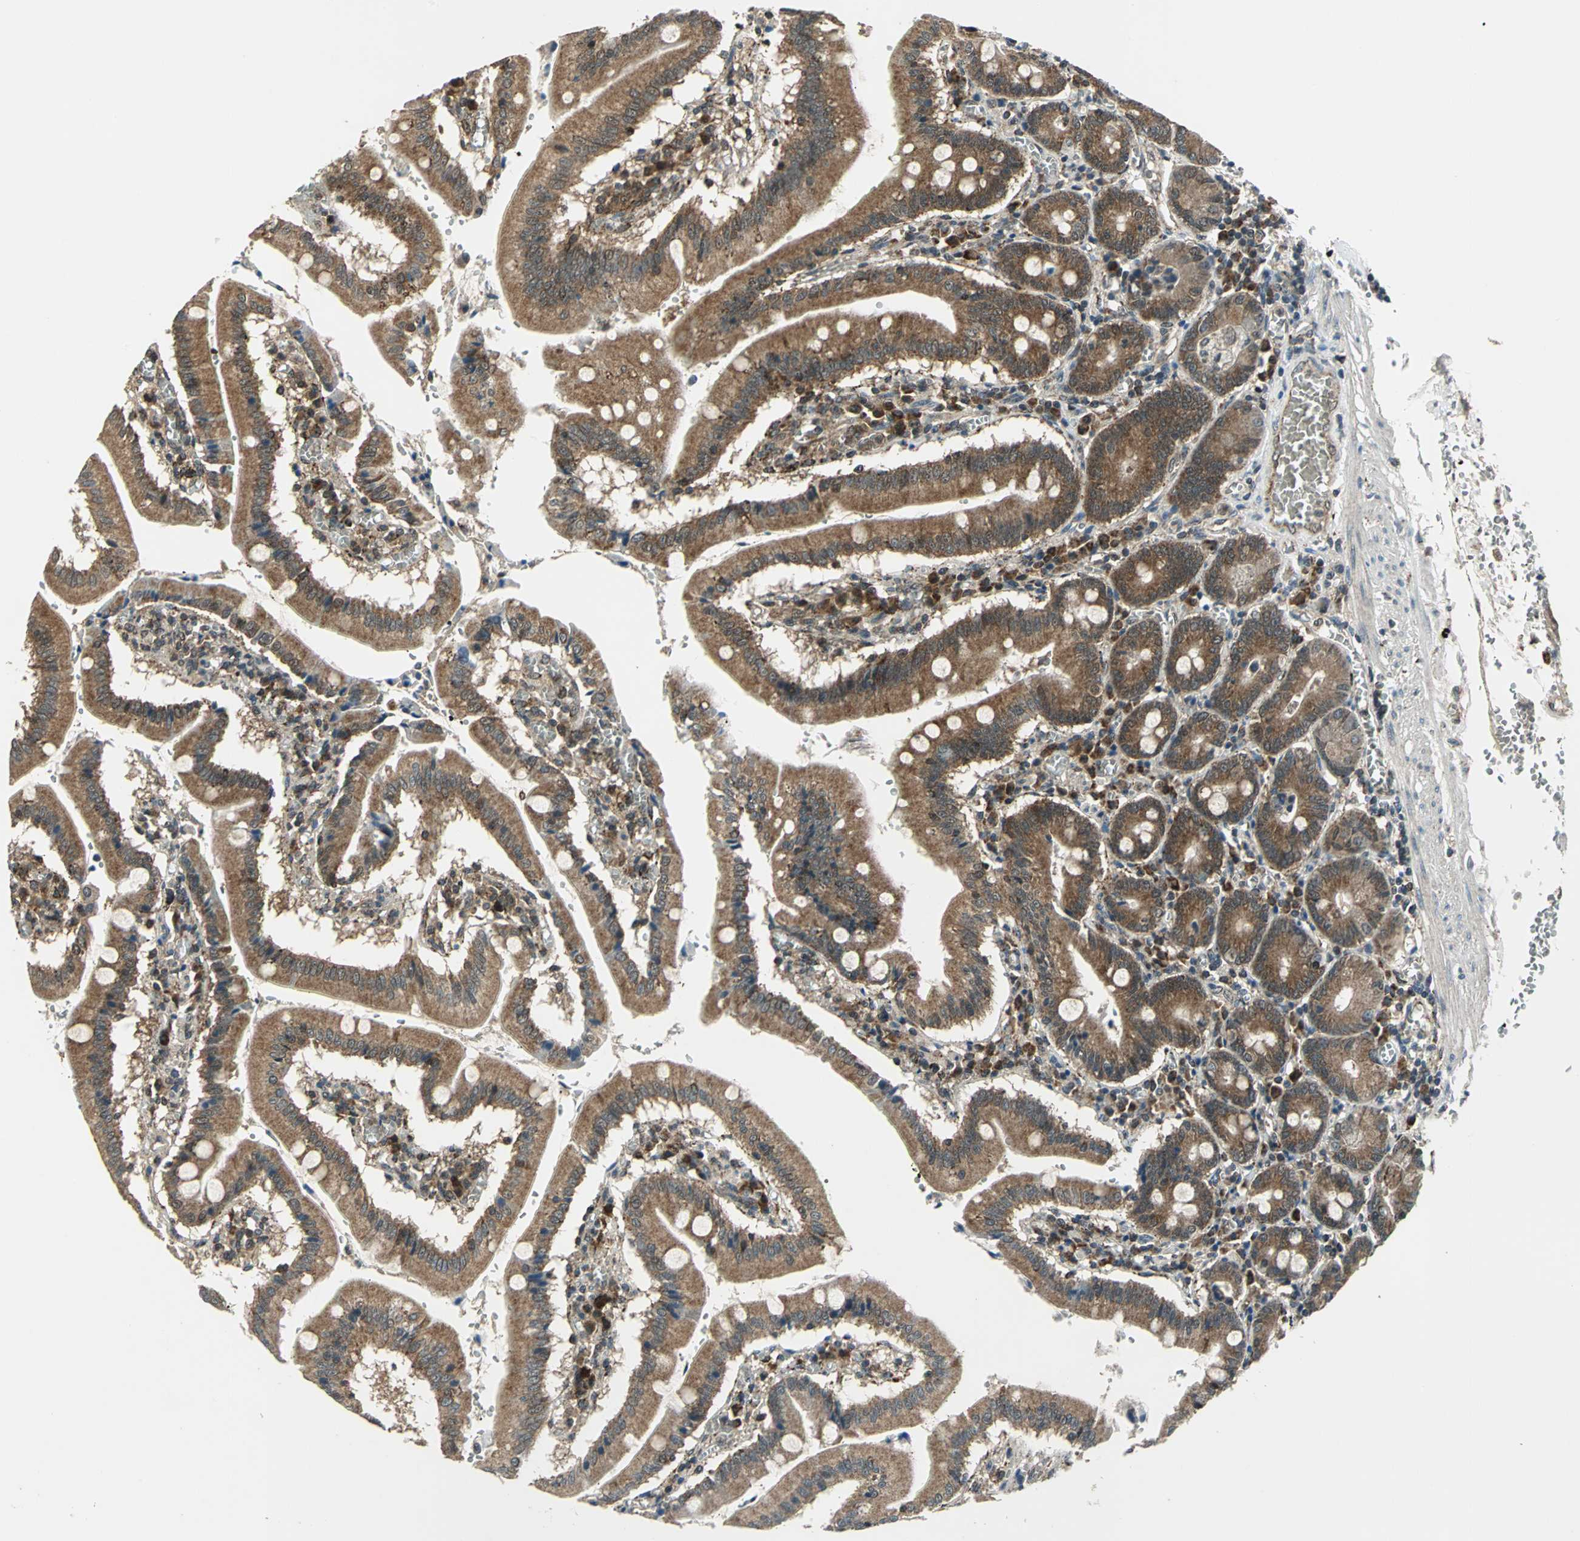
{"staining": {"intensity": "moderate", "quantity": ">75%", "location": "cytoplasmic/membranous"}, "tissue": "small intestine", "cell_type": "Glandular cells", "image_type": "normal", "snomed": [{"axis": "morphology", "description": "Normal tissue, NOS"}, {"axis": "topography", "description": "Small intestine"}], "caption": "The immunohistochemical stain highlights moderate cytoplasmic/membranous staining in glandular cells of normal small intestine.", "gene": "NUDT2", "patient": {"sex": "male", "age": 71}}